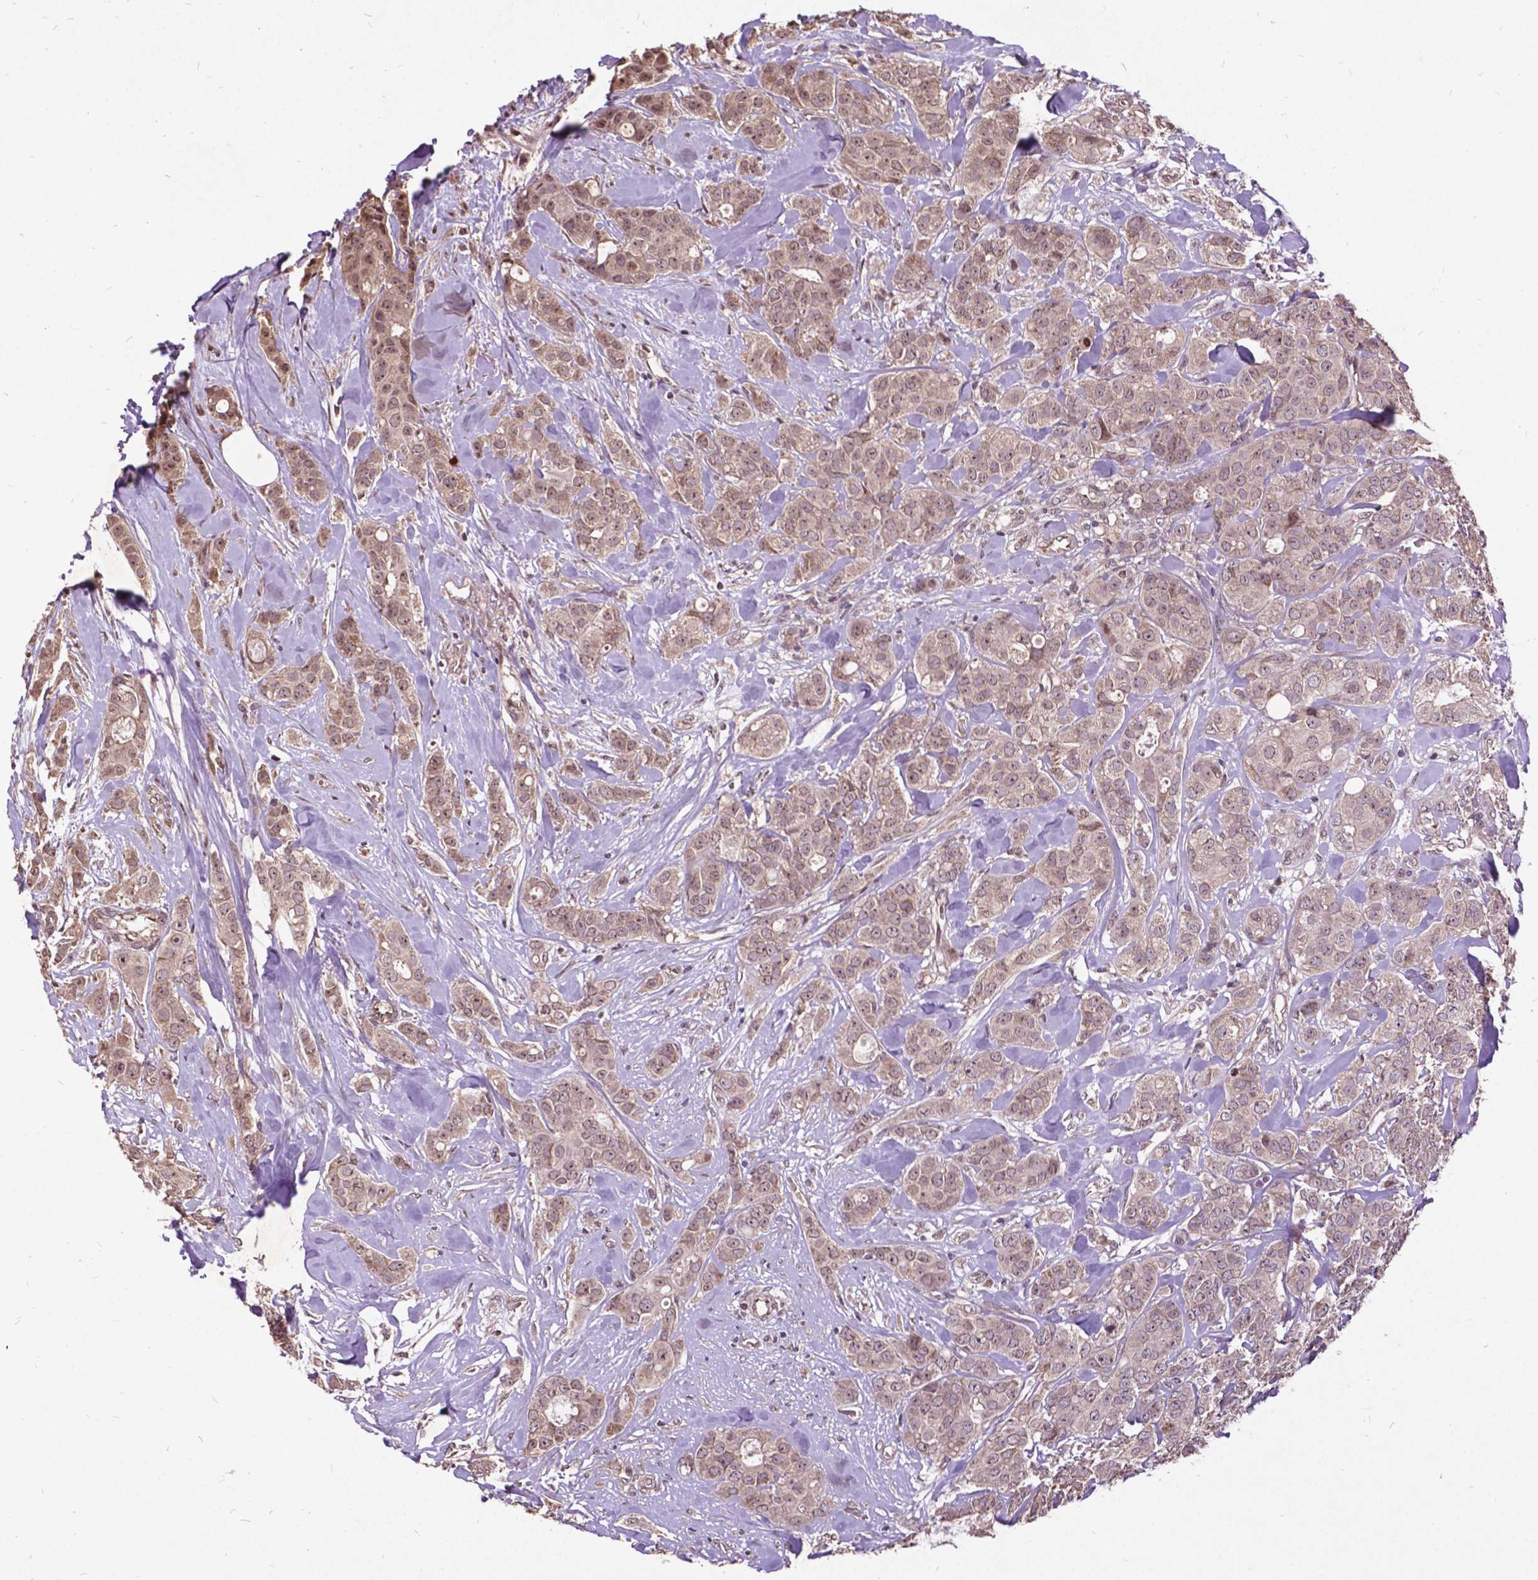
{"staining": {"intensity": "weak", "quantity": "25%-75%", "location": "nuclear"}, "tissue": "breast cancer", "cell_type": "Tumor cells", "image_type": "cancer", "snomed": [{"axis": "morphology", "description": "Duct carcinoma"}, {"axis": "topography", "description": "Breast"}], "caption": "Protein staining reveals weak nuclear staining in about 25%-75% of tumor cells in breast cancer.", "gene": "AP1S3", "patient": {"sex": "female", "age": 43}}